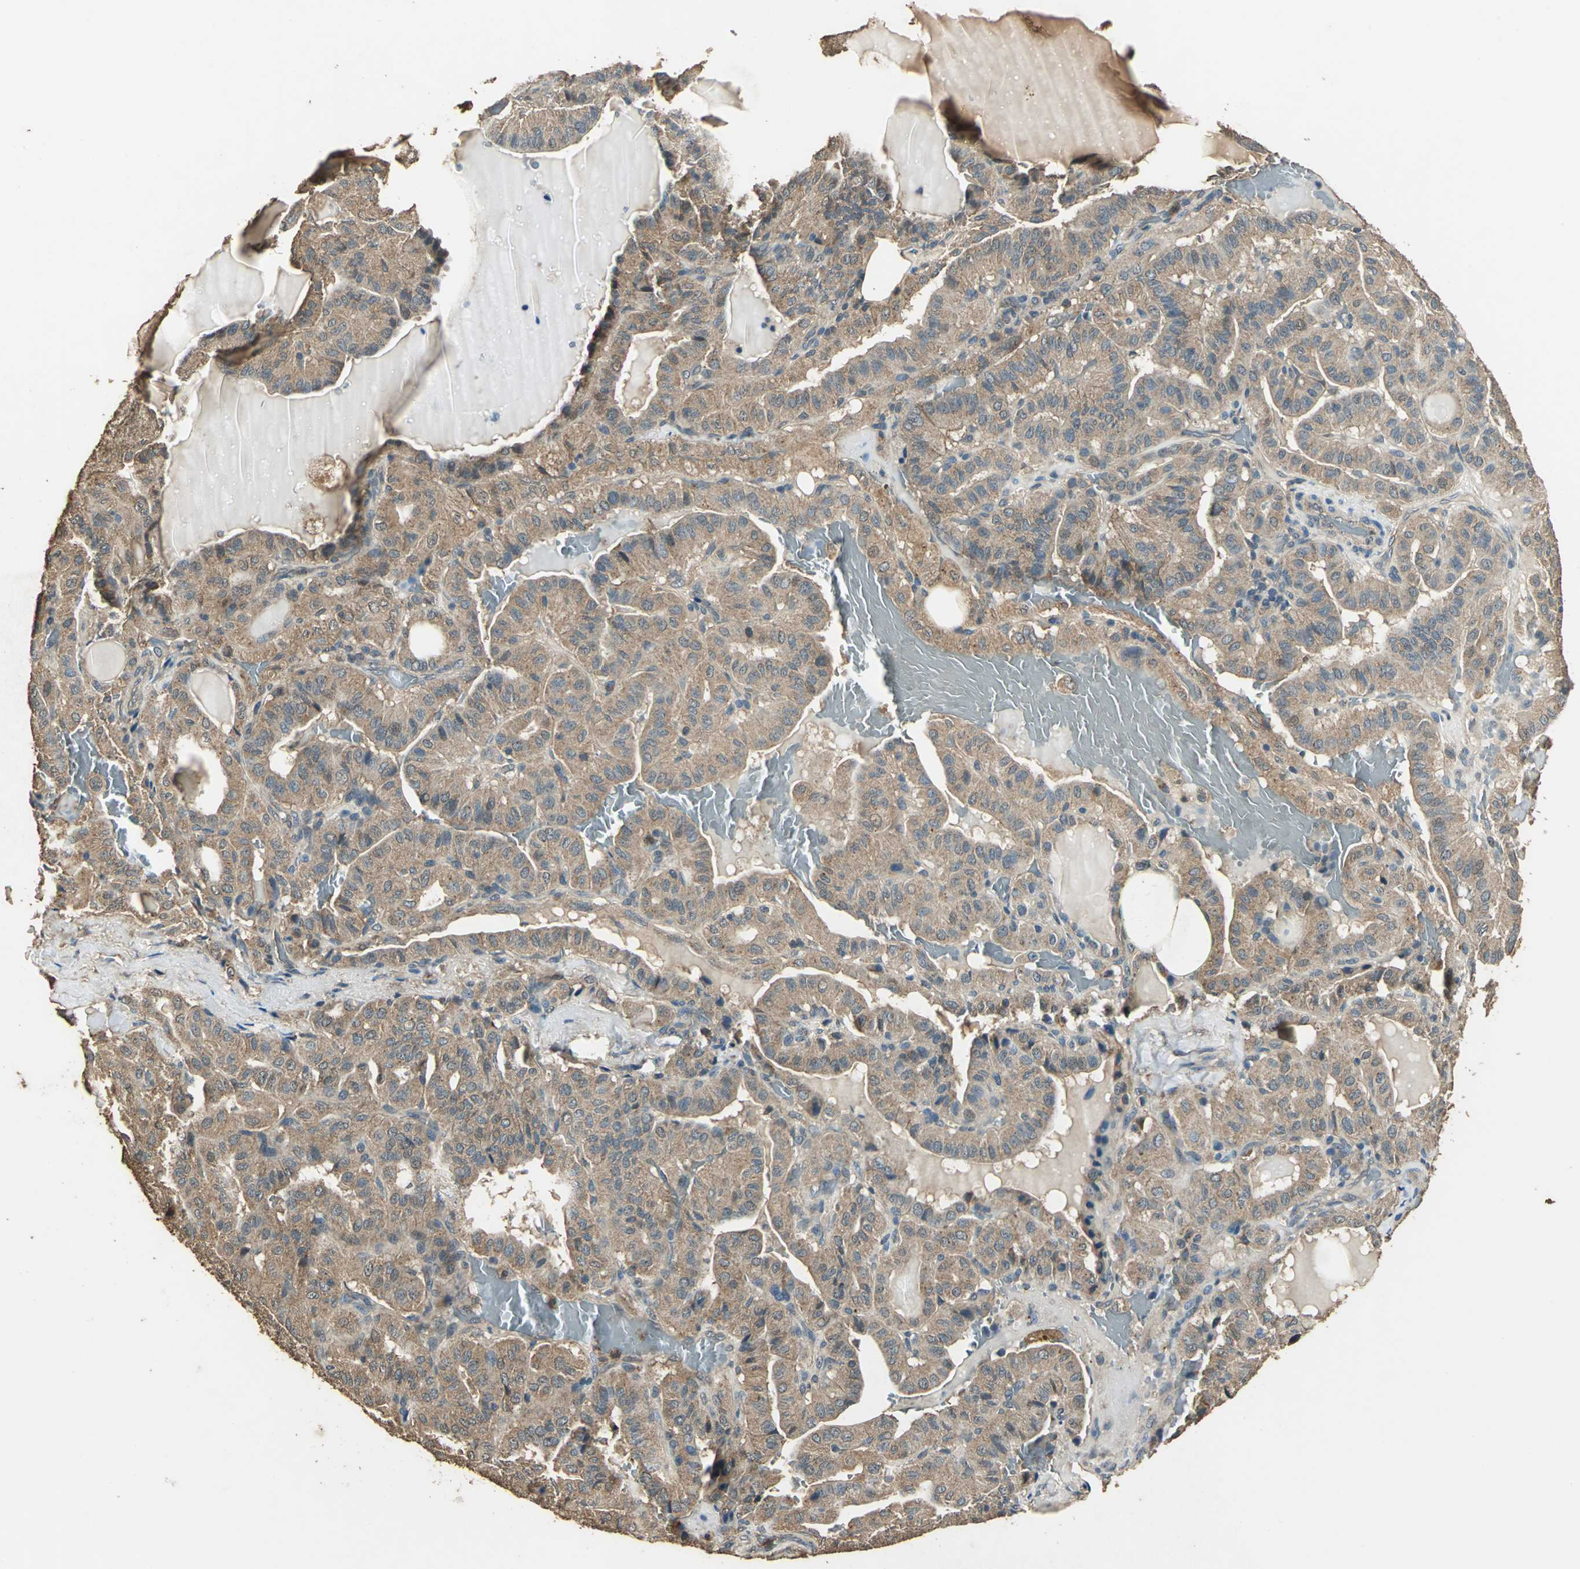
{"staining": {"intensity": "moderate", "quantity": ">75%", "location": "cytoplasmic/membranous"}, "tissue": "thyroid cancer", "cell_type": "Tumor cells", "image_type": "cancer", "snomed": [{"axis": "morphology", "description": "Papillary adenocarcinoma, NOS"}, {"axis": "topography", "description": "Thyroid gland"}], "caption": "DAB immunohistochemical staining of thyroid cancer reveals moderate cytoplasmic/membranous protein expression in approximately >75% of tumor cells.", "gene": "TMPRSS4", "patient": {"sex": "male", "age": 77}}